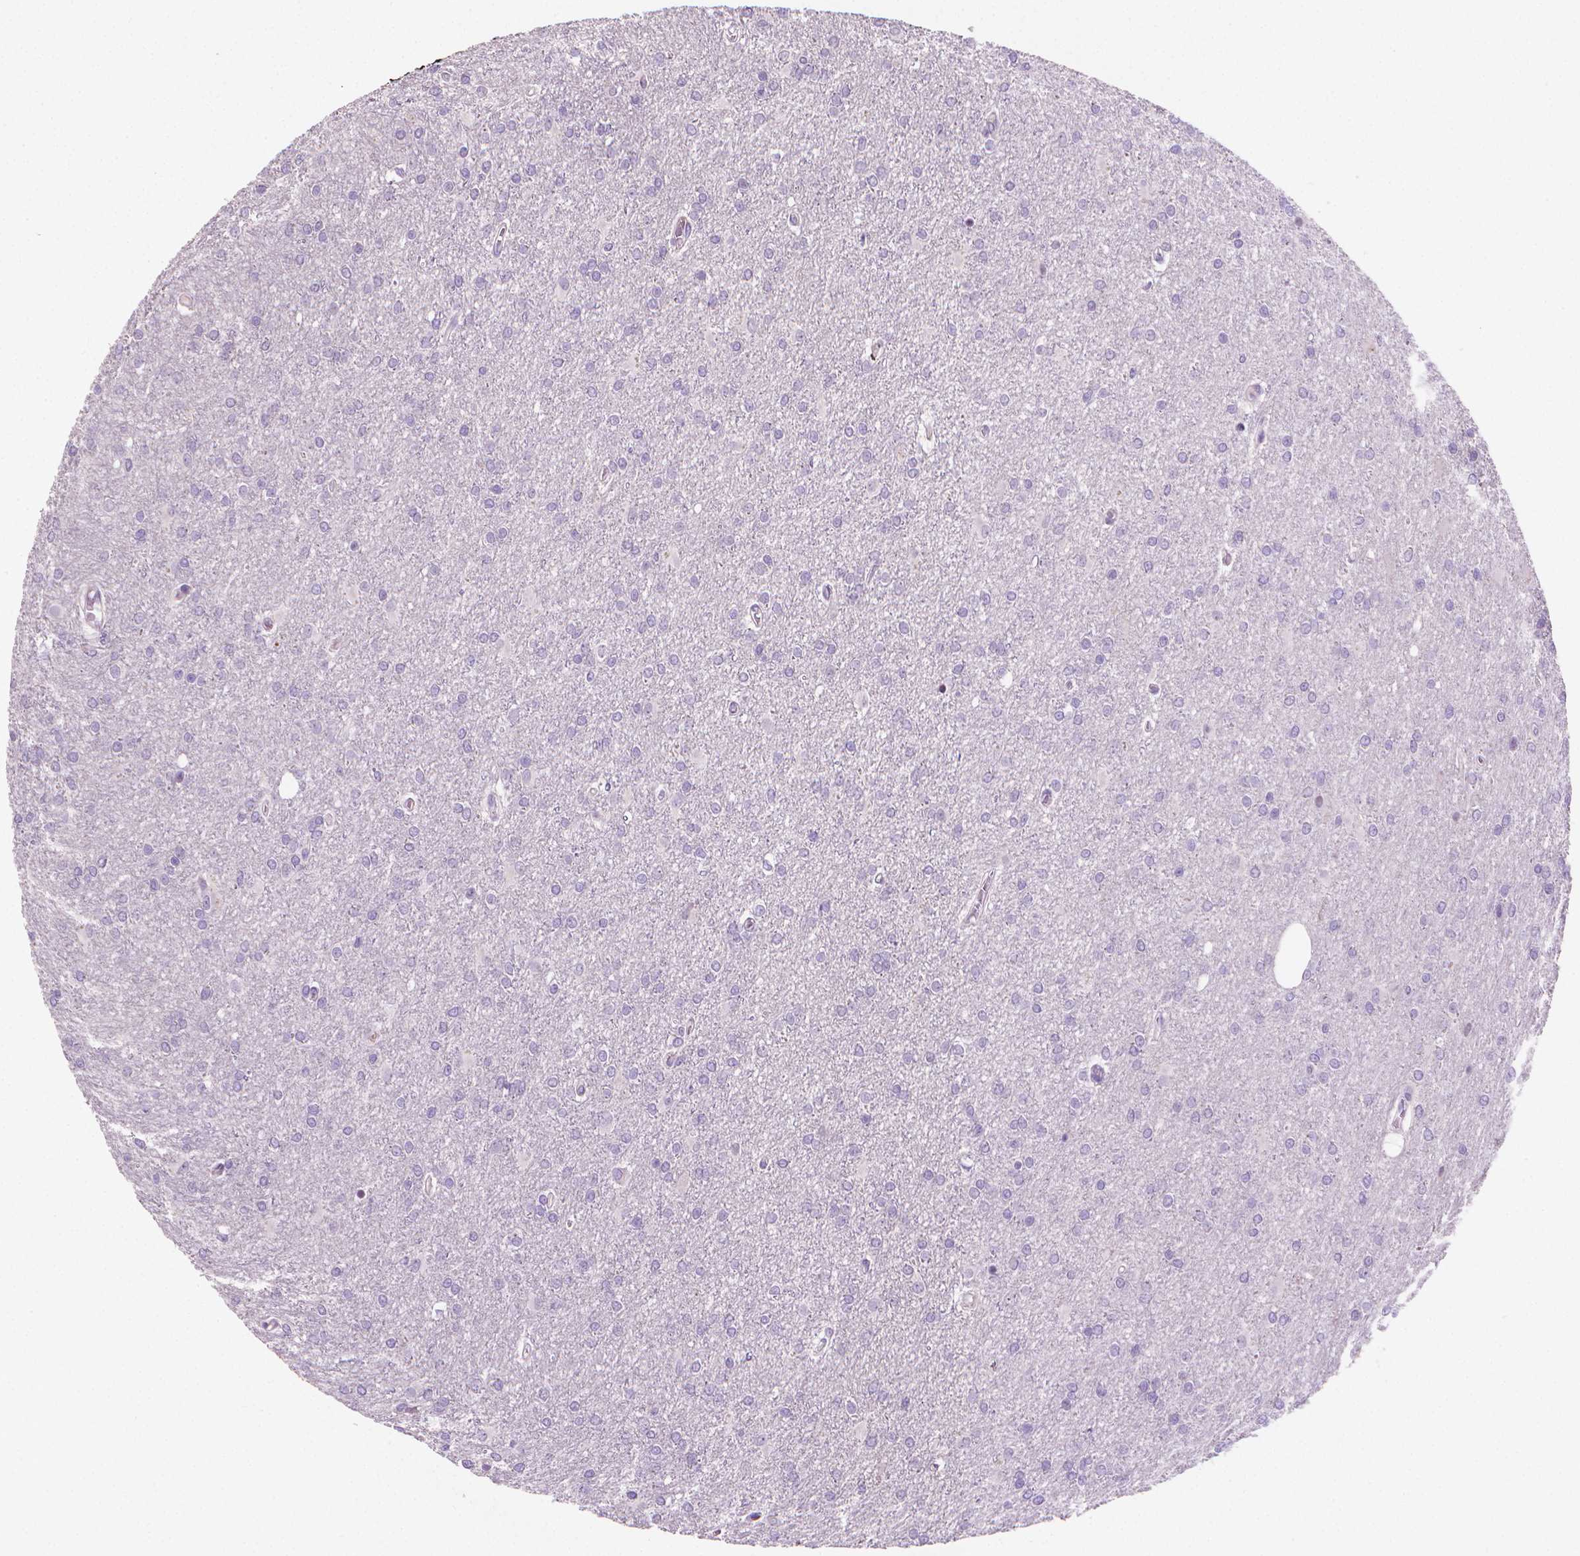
{"staining": {"intensity": "negative", "quantity": "none", "location": "none"}, "tissue": "glioma", "cell_type": "Tumor cells", "image_type": "cancer", "snomed": [{"axis": "morphology", "description": "Glioma, malignant, High grade"}, {"axis": "topography", "description": "Cerebral cortex"}], "caption": "A micrograph of human malignant high-grade glioma is negative for staining in tumor cells.", "gene": "CLXN", "patient": {"sex": "male", "age": 70}}